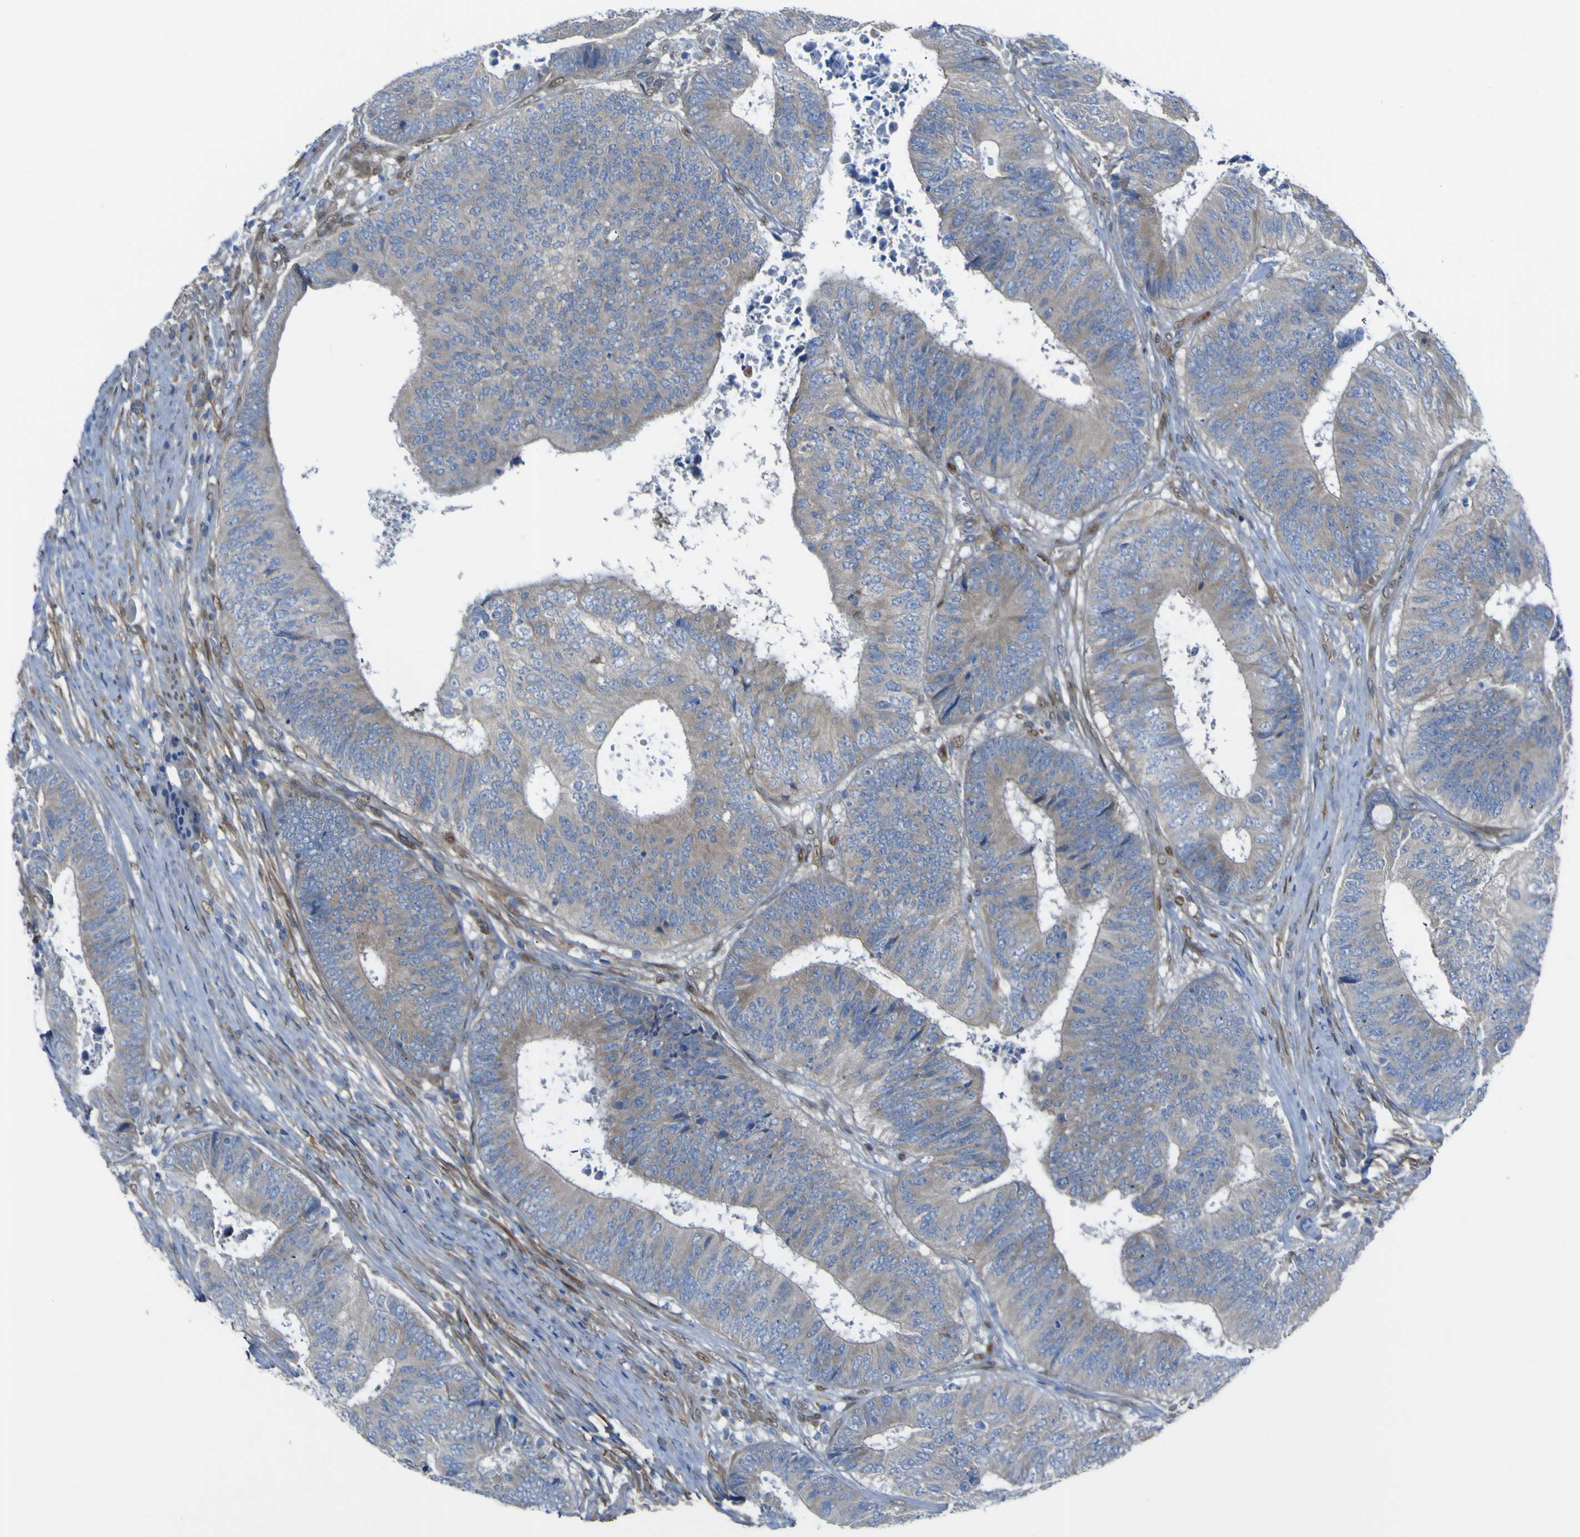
{"staining": {"intensity": "weak", "quantity": "25%-75%", "location": "cytoplasmic/membranous"}, "tissue": "colorectal cancer", "cell_type": "Tumor cells", "image_type": "cancer", "snomed": [{"axis": "morphology", "description": "Adenocarcinoma, NOS"}, {"axis": "topography", "description": "Rectum"}], "caption": "About 25%-75% of tumor cells in human colorectal cancer reveal weak cytoplasmic/membranous protein positivity as visualized by brown immunohistochemical staining.", "gene": "LRRN1", "patient": {"sex": "male", "age": 72}}